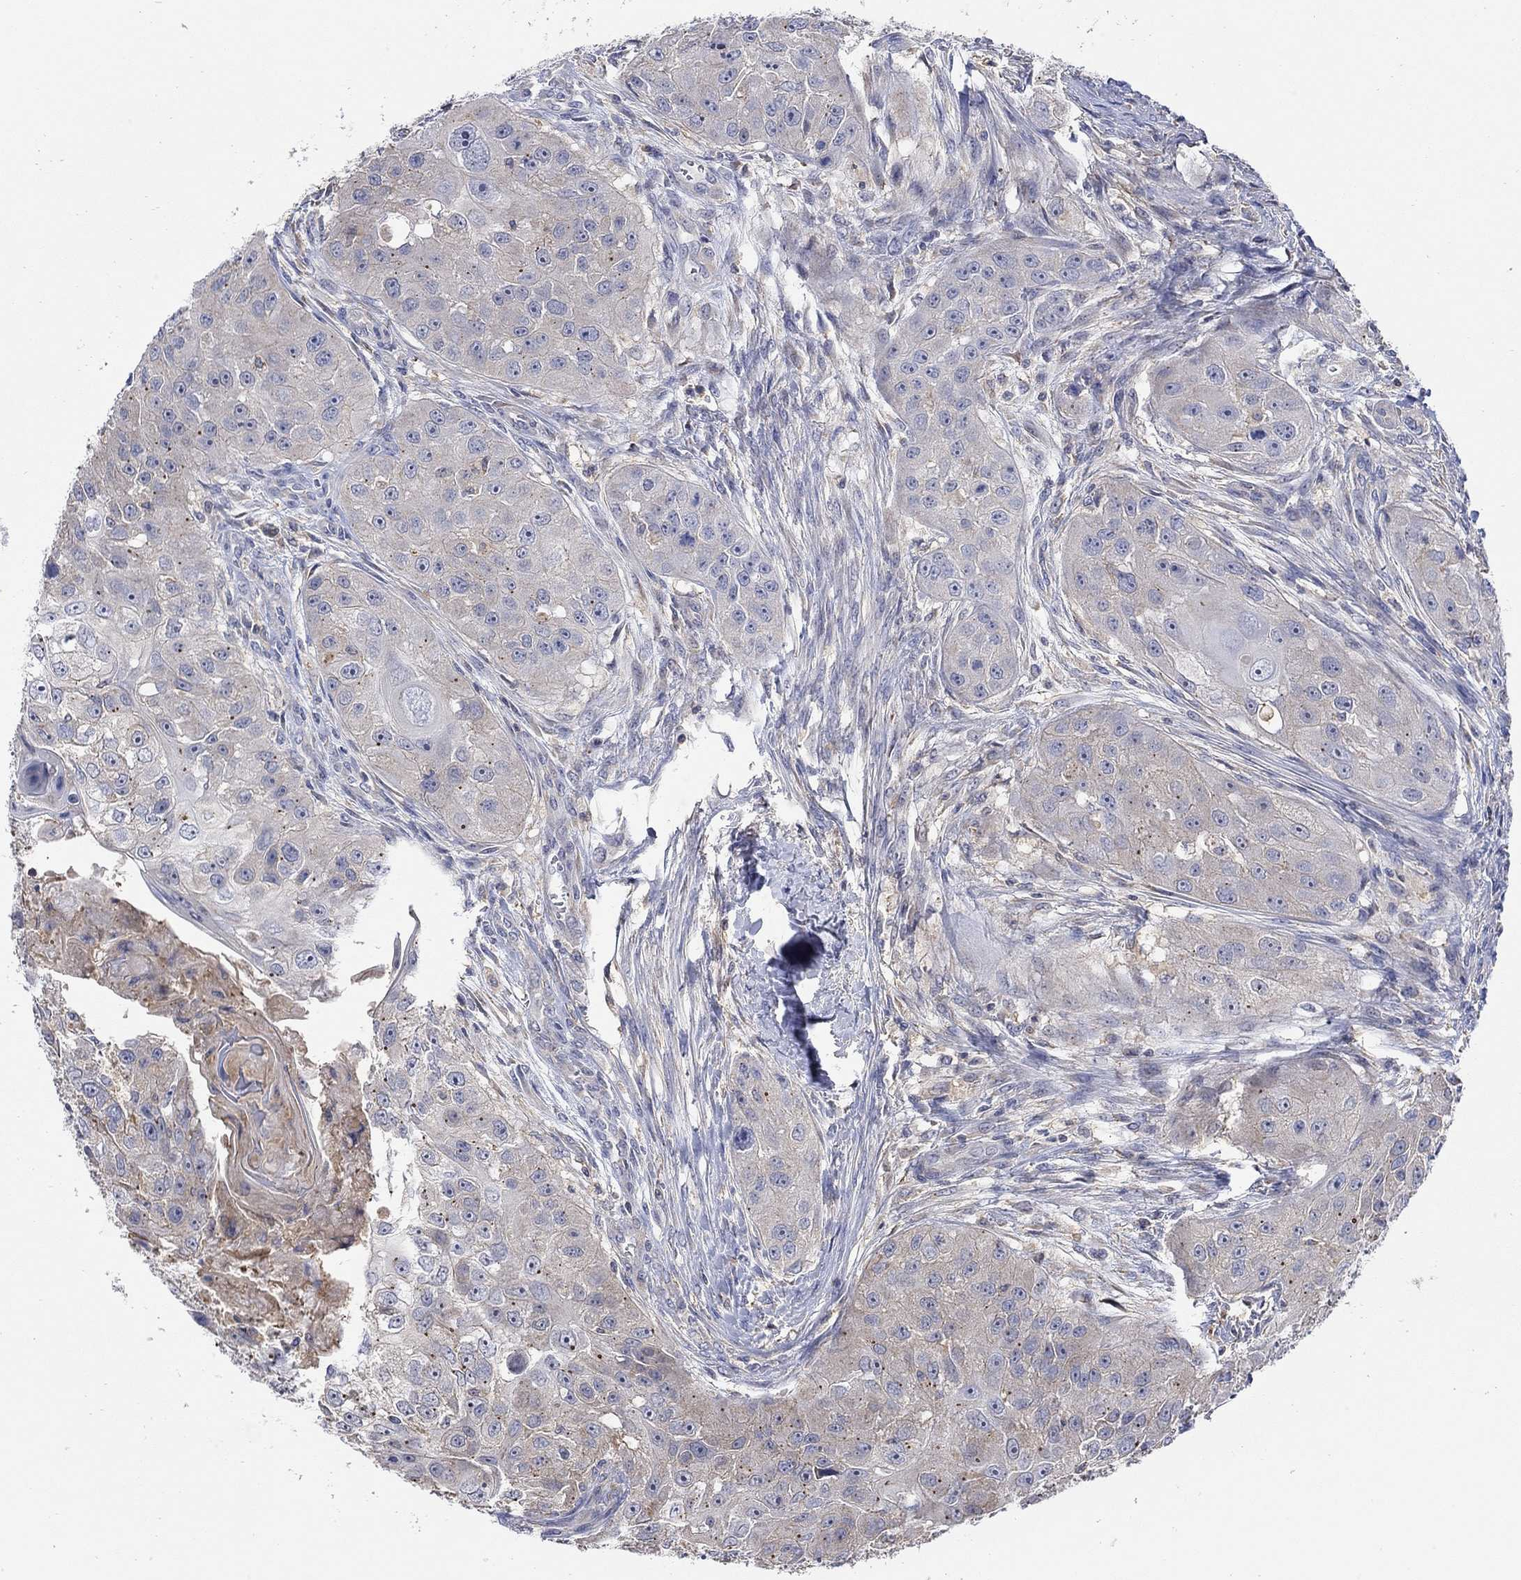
{"staining": {"intensity": "negative", "quantity": "none", "location": "none"}, "tissue": "head and neck cancer", "cell_type": "Tumor cells", "image_type": "cancer", "snomed": [{"axis": "morphology", "description": "Normal tissue, NOS"}, {"axis": "morphology", "description": "Squamous cell carcinoma, NOS"}, {"axis": "topography", "description": "Skeletal muscle"}, {"axis": "topography", "description": "Head-Neck"}], "caption": "Head and neck cancer (squamous cell carcinoma) stained for a protein using IHC reveals no positivity tumor cells.", "gene": "TEKT3", "patient": {"sex": "male", "age": 51}}